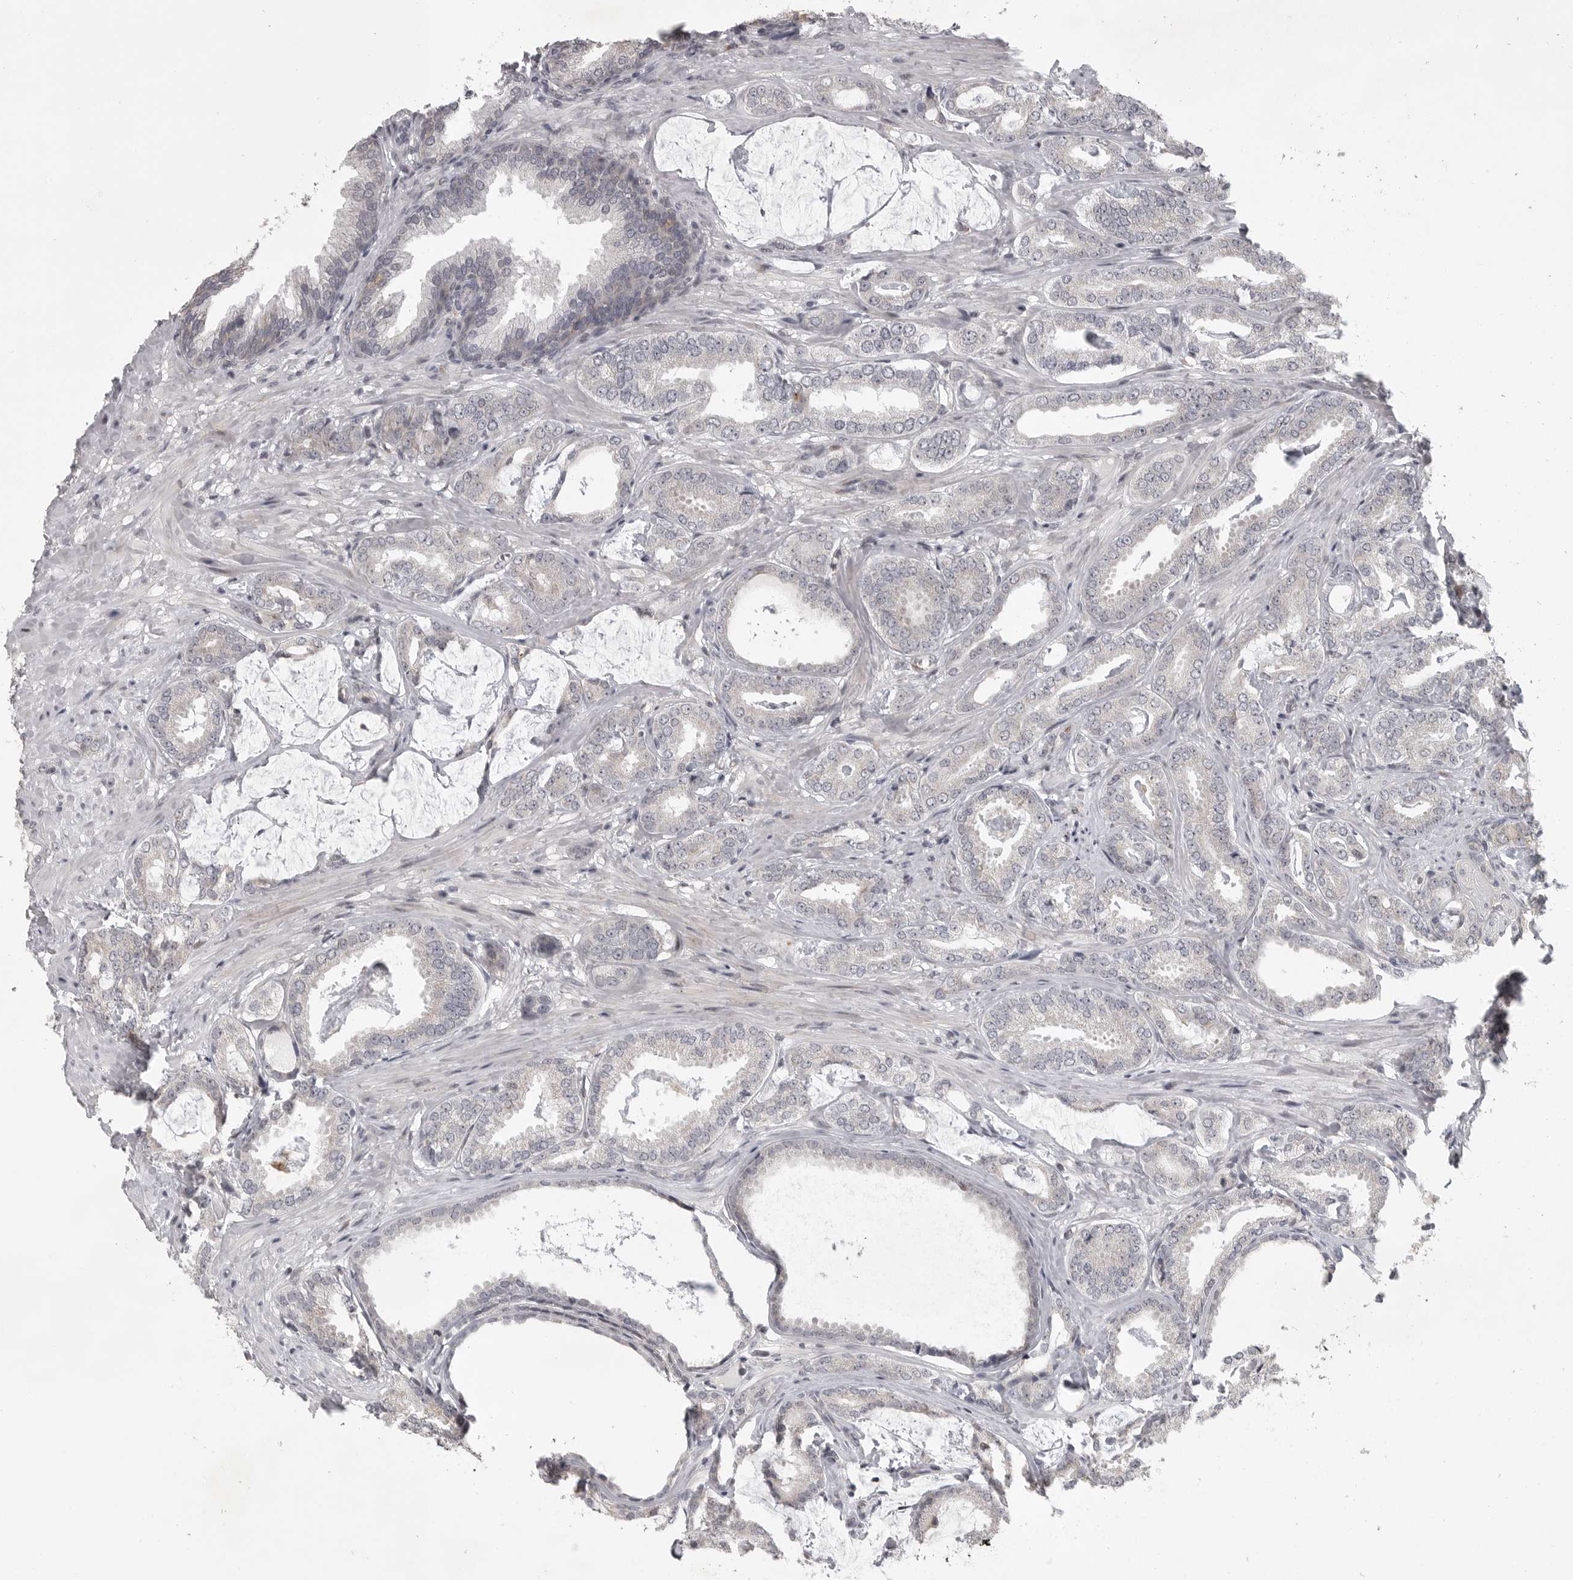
{"staining": {"intensity": "negative", "quantity": "none", "location": "none"}, "tissue": "prostate cancer", "cell_type": "Tumor cells", "image_type": "cancer", "snomed": [{"axis": "morphology", "description": "Adenocarcinoma, Low grade"}, {"axis": "topography", "description": "Prostate"}], "caption": "Tumor cells are negative for brown protein staining in prostate cancer. (DAB (3,3'-diaminobenzidine) immunohistochemistry with hematoxylin counter stain).", "gene": "POLE2", "patient": {"sex": "male", "age": 71}}